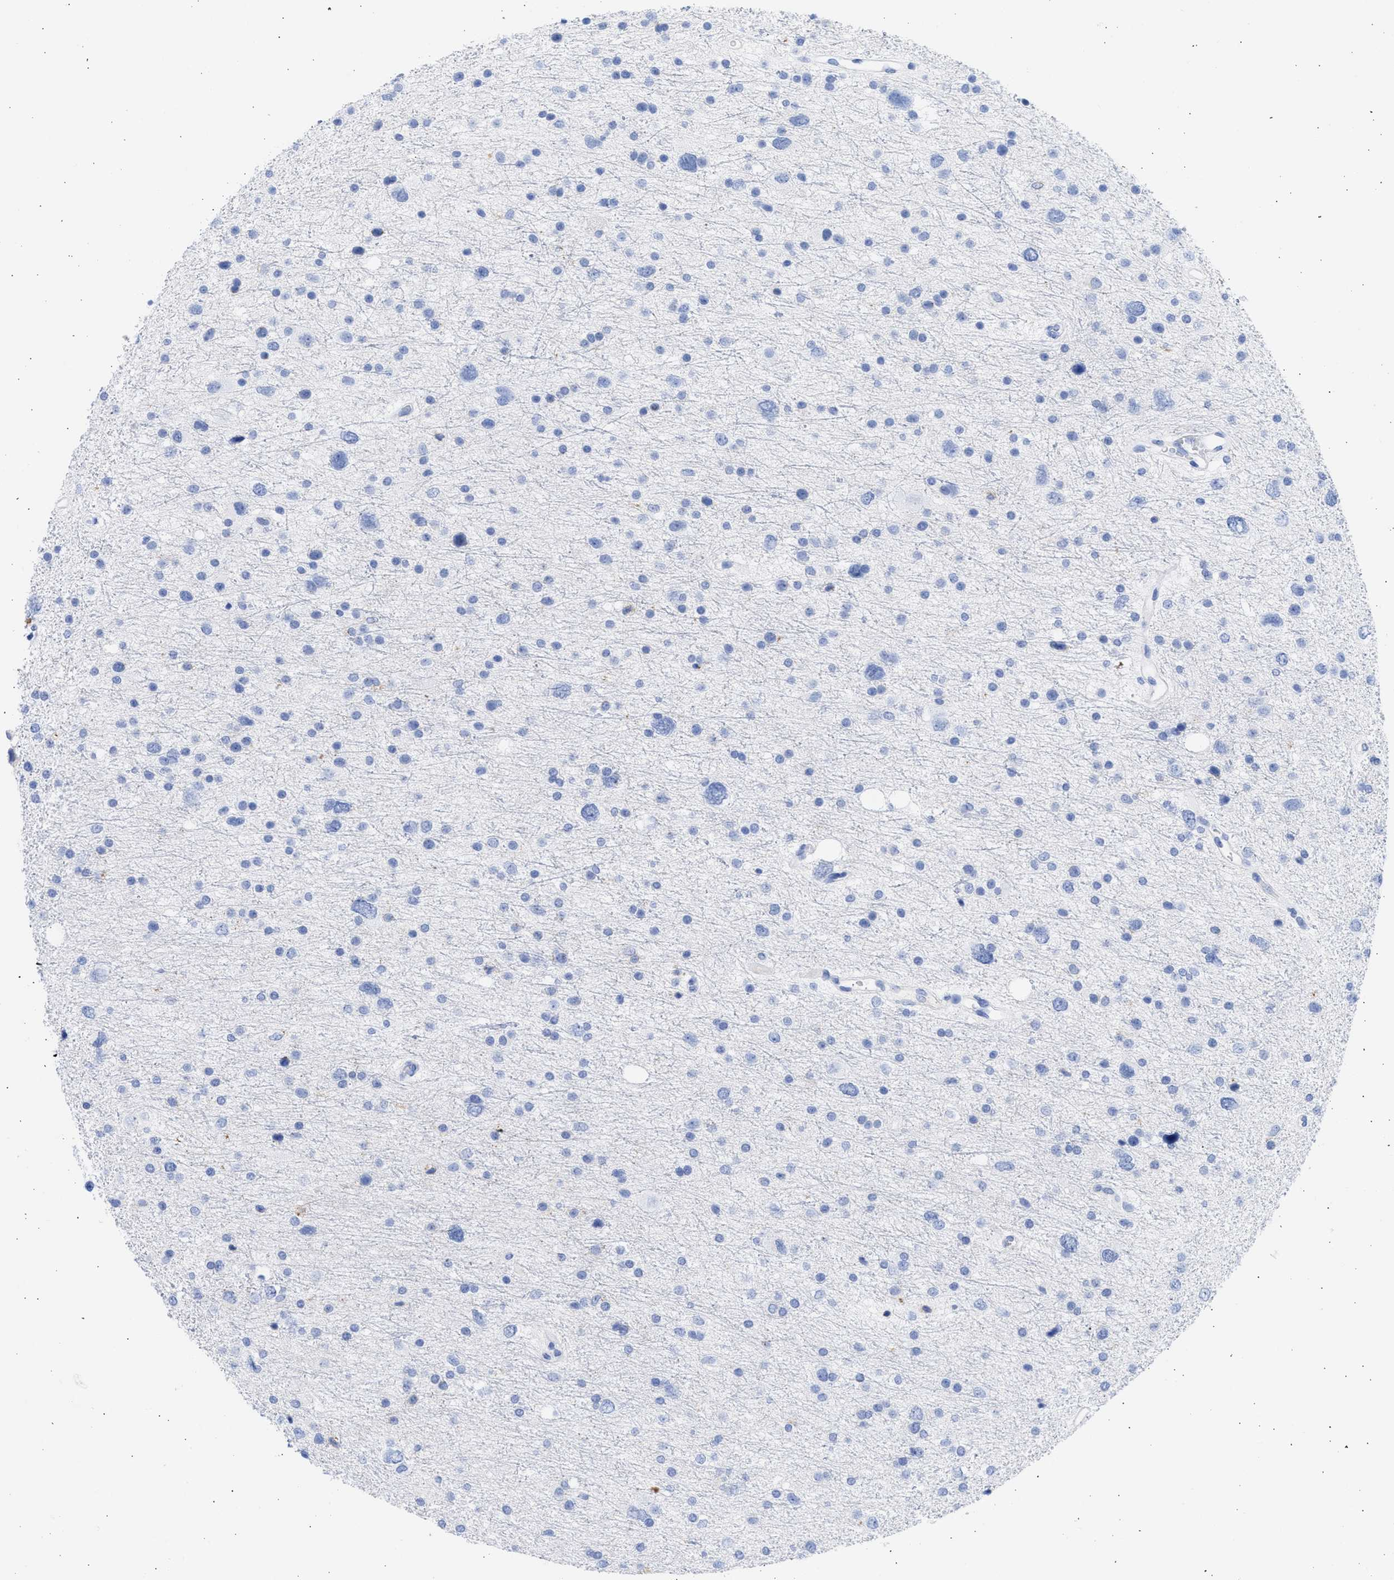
{"staining": {"intensity": "negative", "quantity": "none", "location": "none"}, "tissue": "glioma", "cell_type": "Tumor cells", "image_type": "cancer", "snomed": [{"axis": "morphology", "description": "Glioma, malignant, Low grade"}, {"axis": "topography", "description": "Brain"}], "caption": "IHC of human malignant glioma (low-grade) reveals no staining in tumor cells.", "gene": "RSPH1", "patient": {"sex": "female", "age": 37}}